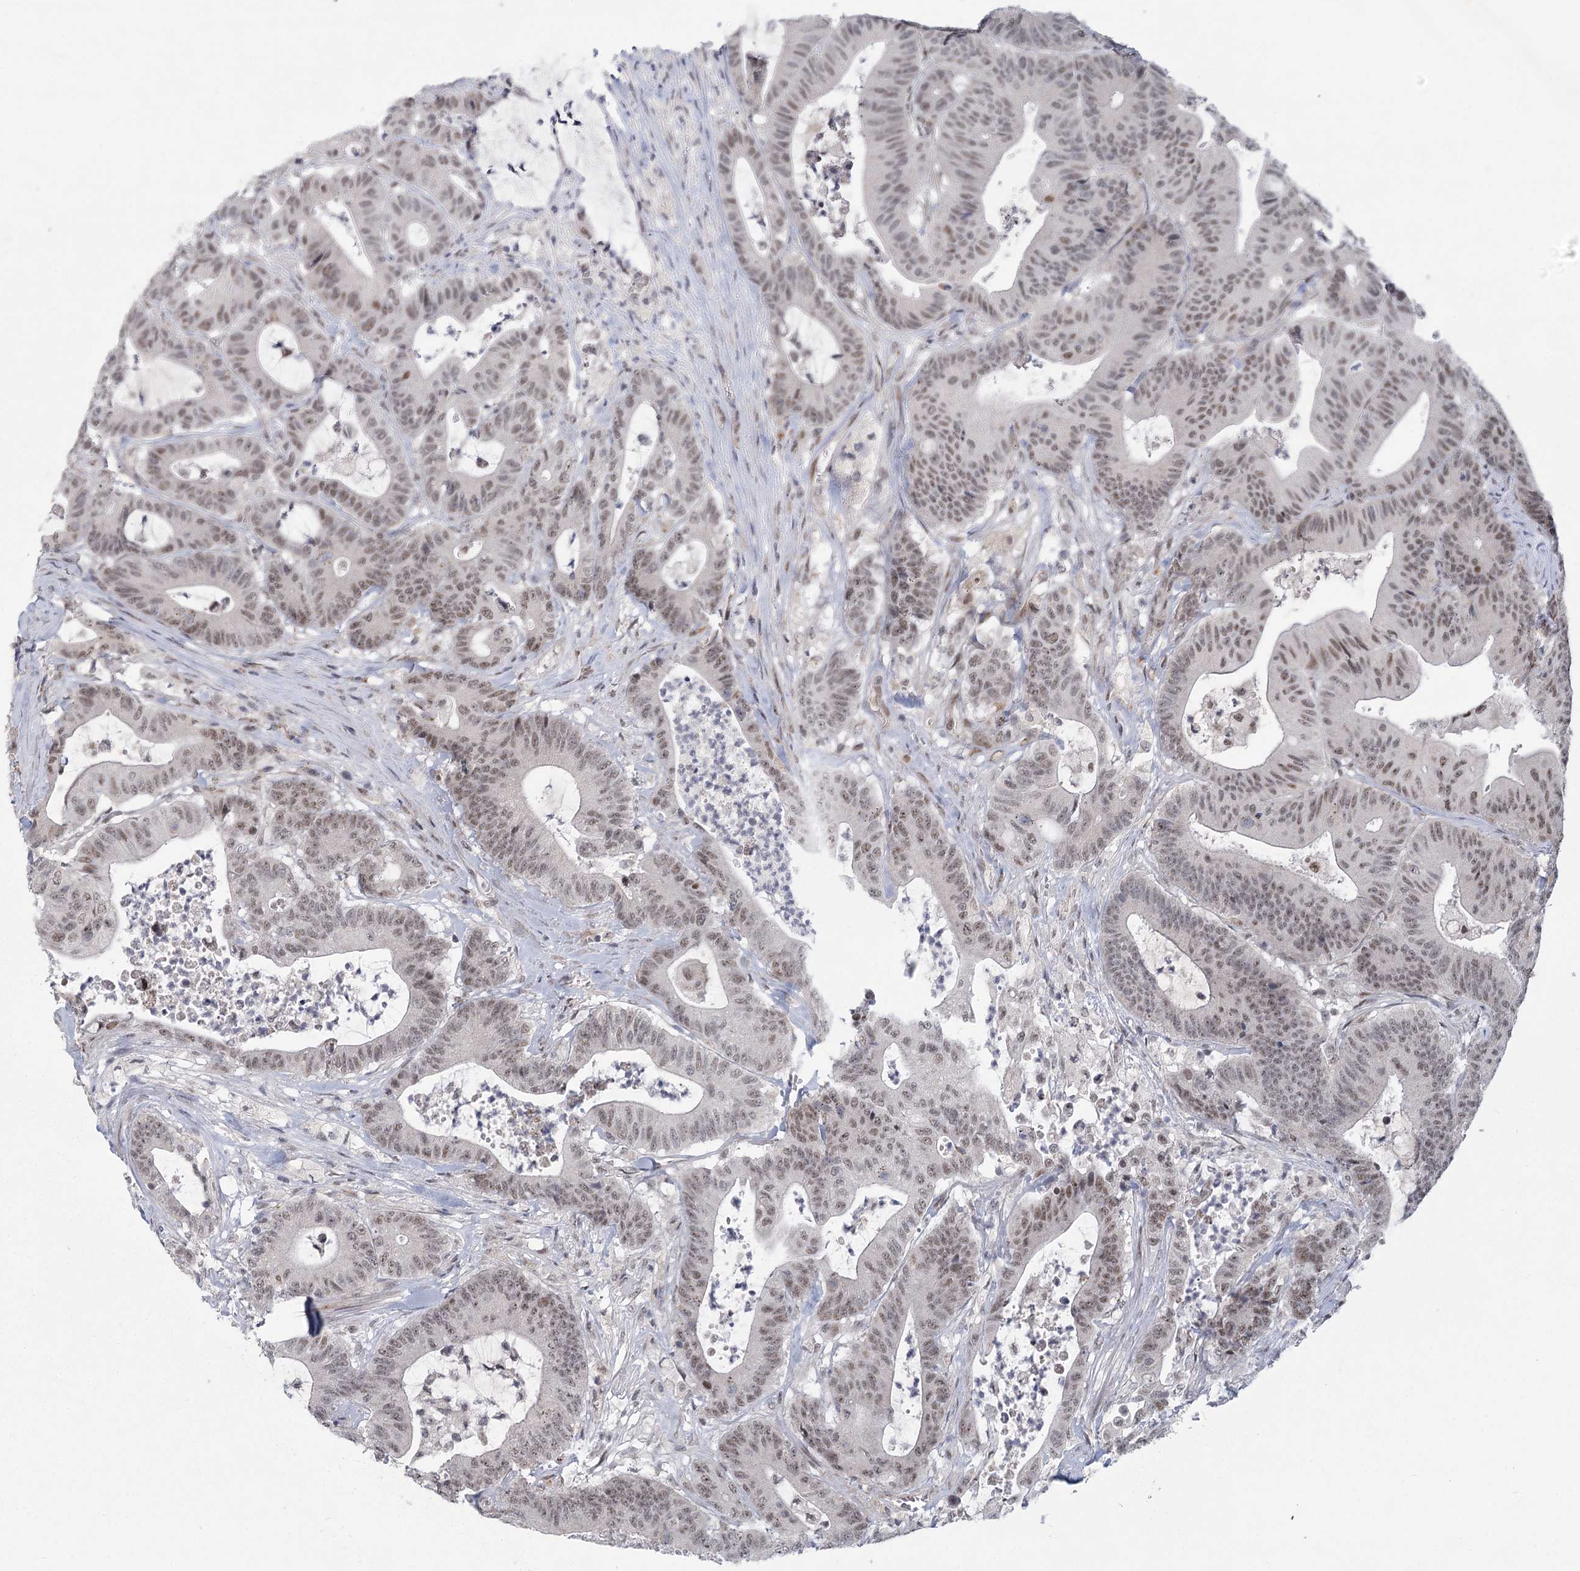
{"staining": {"intensity": "weak", "quantity": ">75%", "location": "nuclear"}, "tissue": "colorectal cancer", "cell_type": "Tumor cells", "image_type": "cancer", "snomed": [{"axis": "morphology", "description": "Adenocarcinoma, NOS"}, {"axis": "topography", "description": "Colon"}], "caption": "Immunohistochemical staining of human colorectal adenocarcinoma shows low levels of weak nuclear protein expression in about >75% of tumor cells.", "gene": "CIB4", "patient": {"sex": "female", "age": 84}}